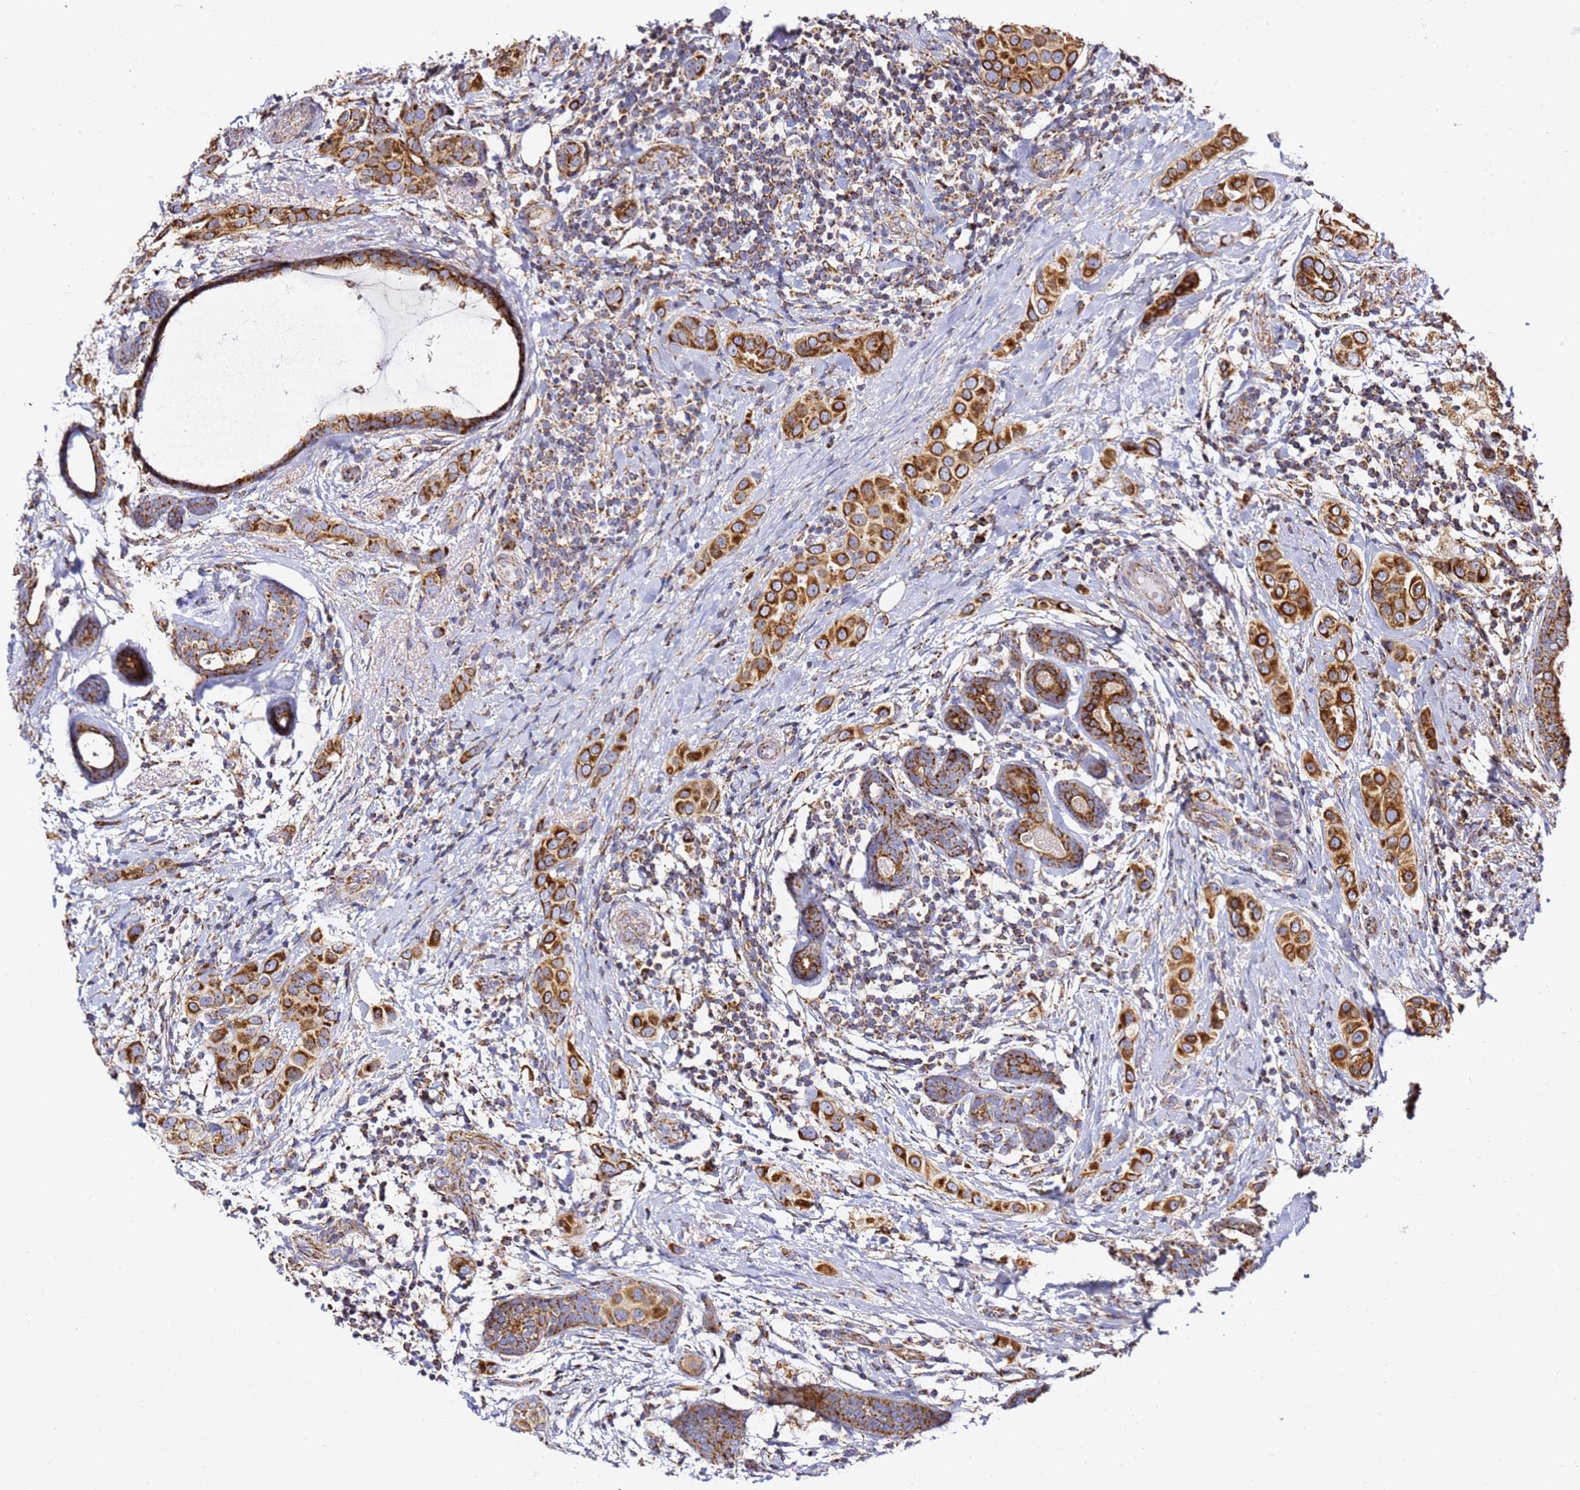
{"staining": {"intensity": "strong", "quantity": ">75%", "location": "cytoplasmic/membranous"}, "tissue": "breast cancer", "cell_type": "Tumor cells", "image_type": "cancer", "snomed": [{"axis": "morphology", "description": "Lobular carcinoma"}, {"axis": "topography", "description": "Breast"}], "caption": "This histopathology image displays IHC staining of human breast cancer (lobular carcinoma), with high strong cytoplasmic/membranous staining in about >75% of tumor cells.", "gene": "NDUFA3", "patient": {"sex": "female", "age": 51}}